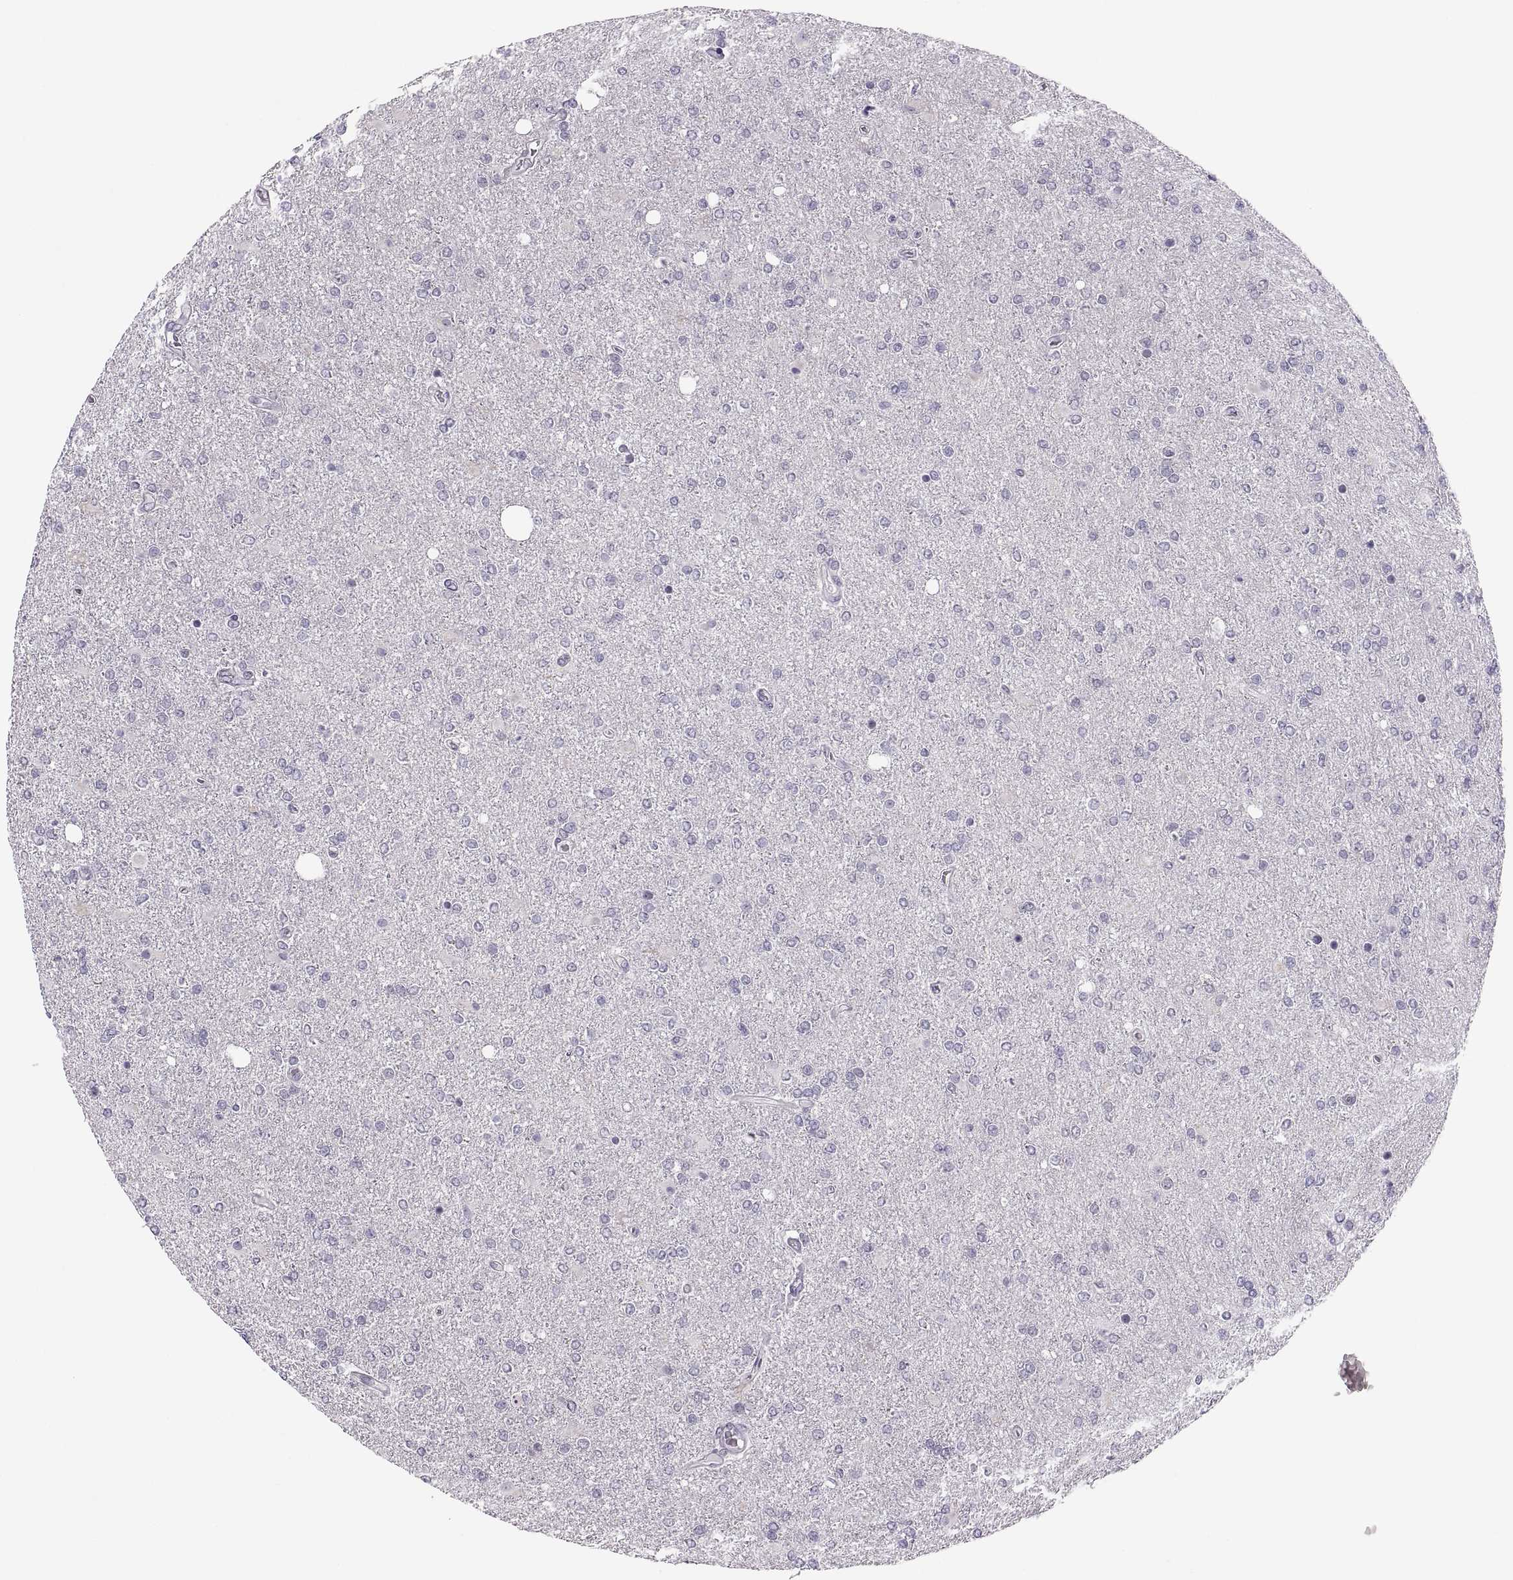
{"staining": {"intensity": "negative", "quantity": "none", "location": "none"}, "tissue": "glioma", "cell_type": "Tumor cells", "image_type": "cancer", "snomed": [{"axis": "morphology", "description": "Glioma, malignant, High grade"}, {"axis": "topography", "description": "Cerebral cortex"}], "caption": "There is no significant staining in tumor cells of glioma.", "gene": "ADH6", "patient": {"sex": "male", "age": 70}}